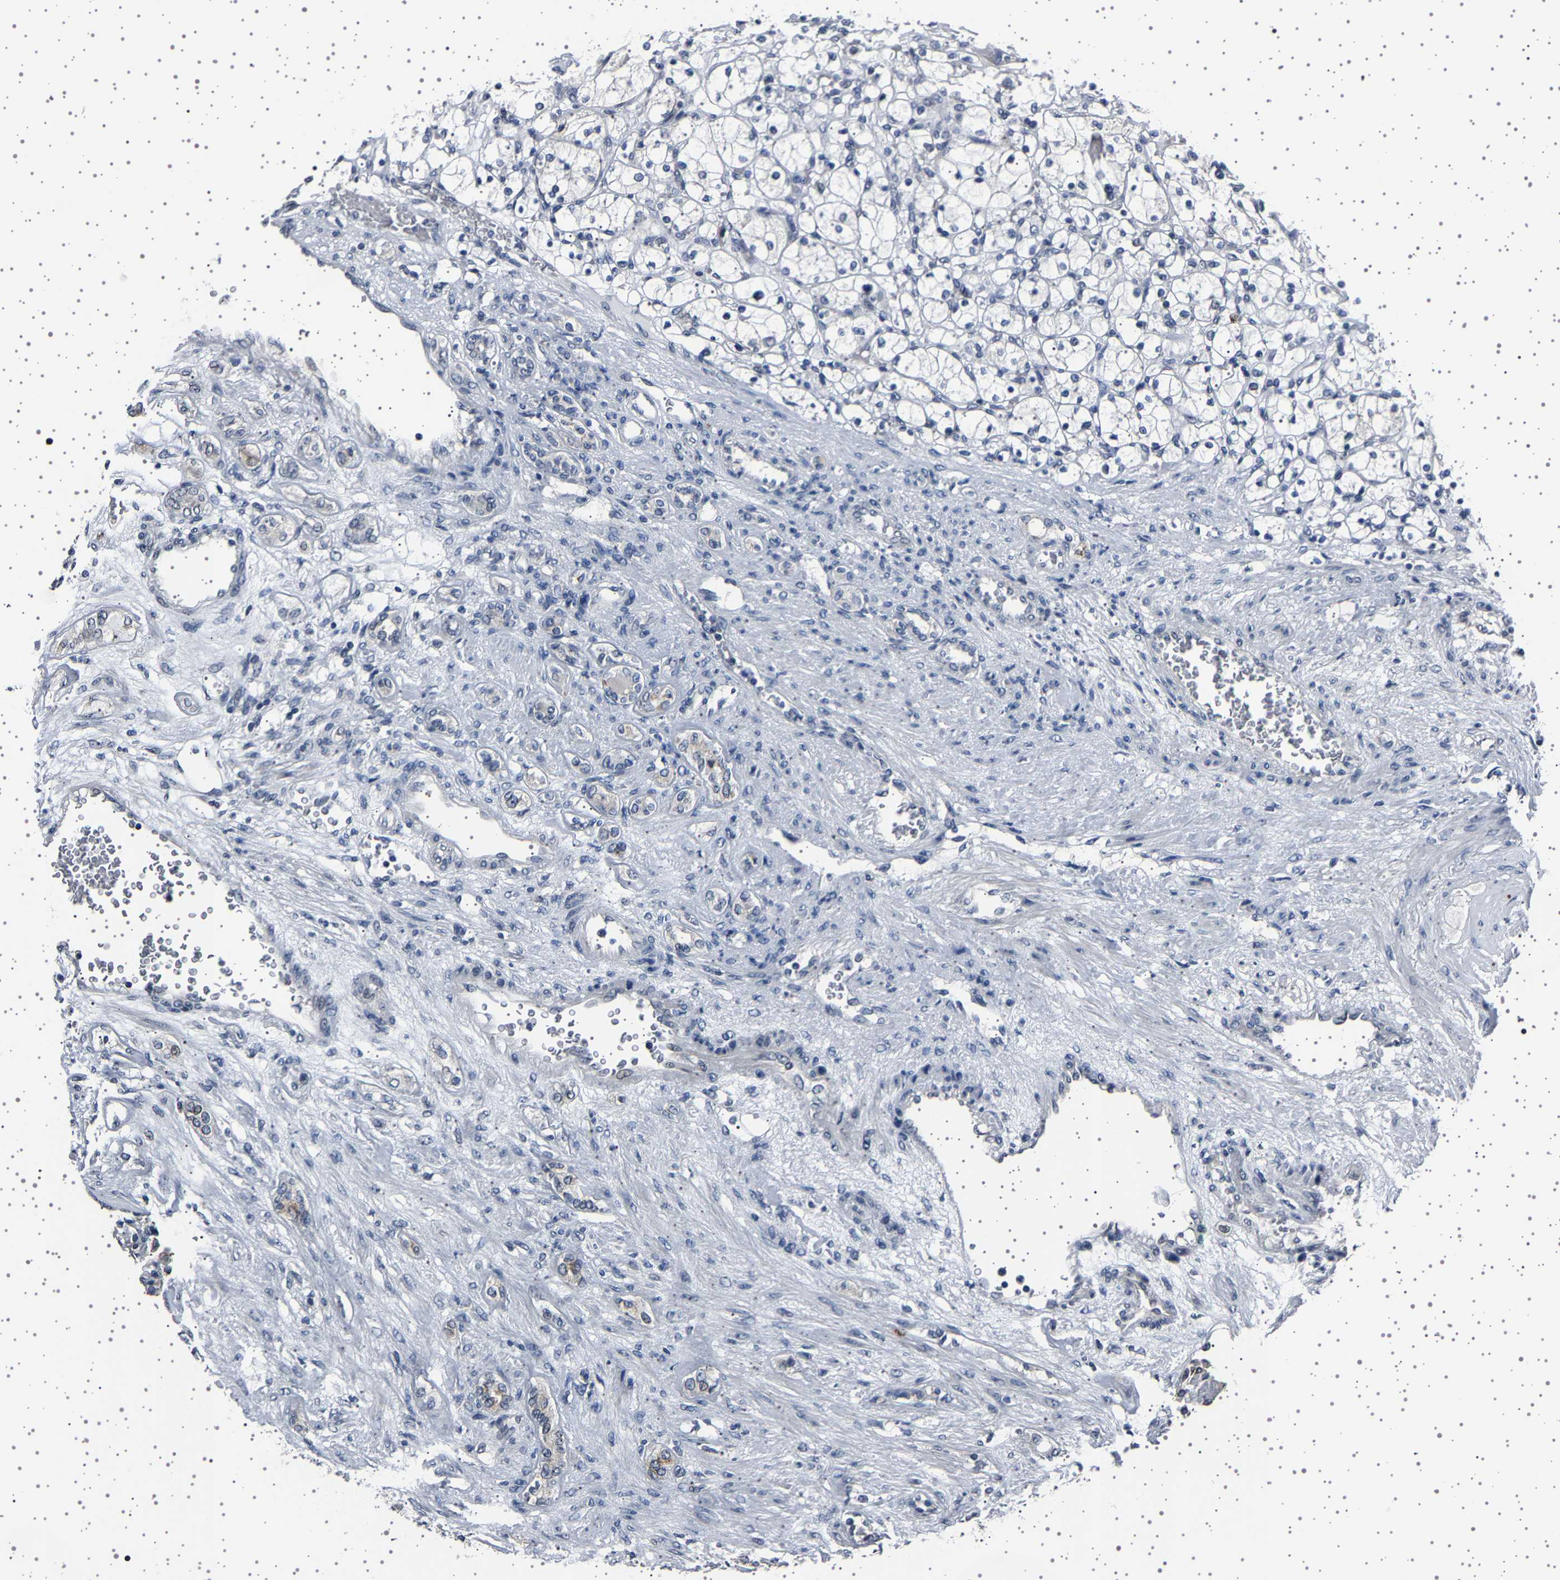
{"staining": {"intensity": "negative", "quantity": "none", "location": "none"}, "tissue": "renal cancer", "cell_type": "Tumor cells", "image_type": "cancer", "snomed": [{"axis": "morphology", "description": "Adenocarcinoma, NOS"}, {"axis": "topography", "description": "Kidney"}], "caption": "Adenocarcinoma (renal) was stained to show a protein in brown. There is no significant staining in tumor cells.", "gene": "IL10RB", "patient": {"sex": "female", "age": 83}}